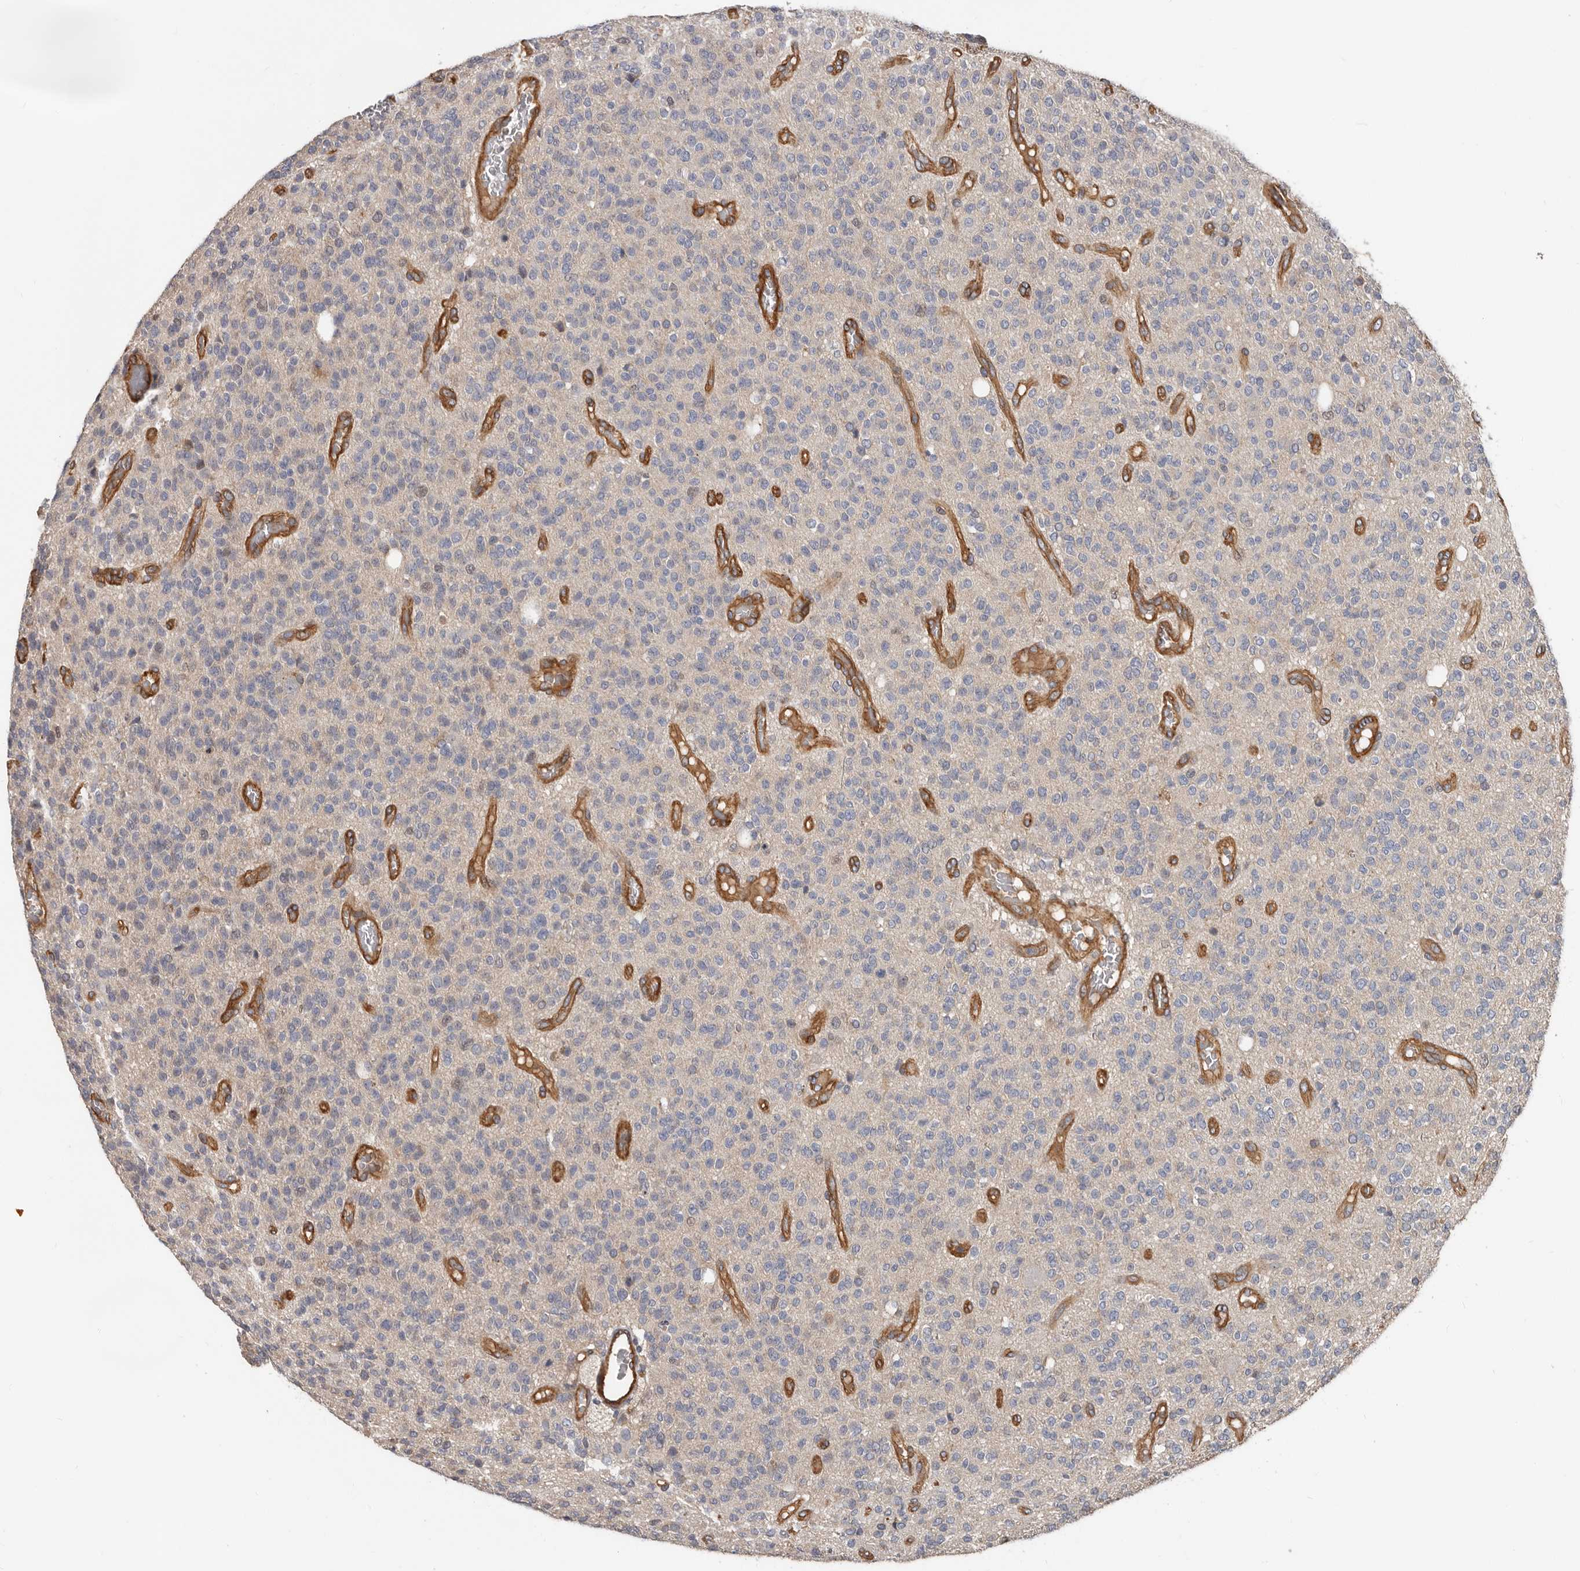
{"staining": {"intensity": "negative", "quantity": "none", "location": "none"}, "tissue": "glioma", "cell_type": "Tumor cells", "image_type": "cancer", "snomed": [{"axis": "morphology", "description": "Glioma, malignant, High grade"}, {"axis": "topography", "description": "Brain"}], "caption": "This is a photomicrograph of immunohistochemistry (IHC) staining of glioma, which shows no positivity in tumor cells.", "gene": "PNRC2", "patient": {"sex": "male", "age": 34}}